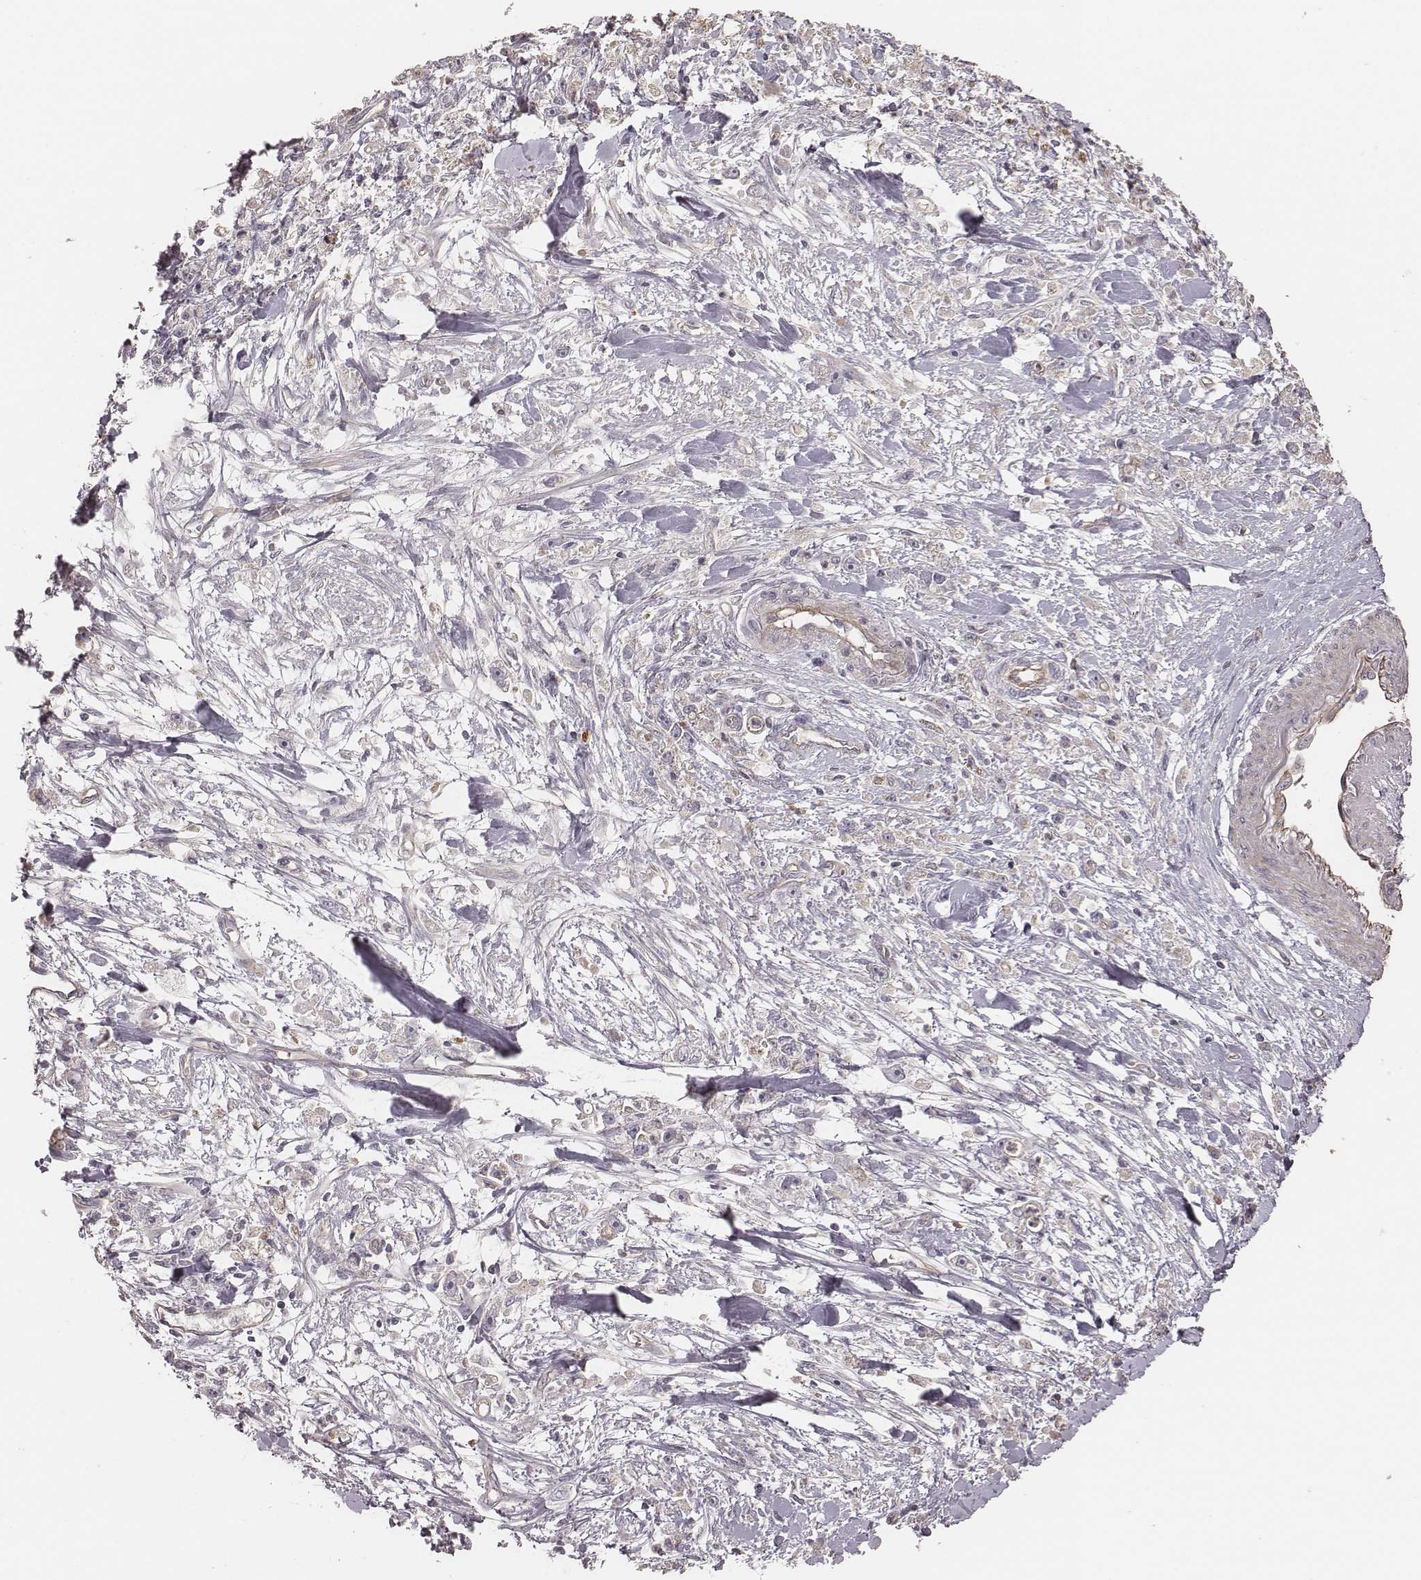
{"staining": {"intensity": "negative", "quantity": "none", "location": "none"}, "tissue": "stomach cancer", "cell_type": "Tumor cells", "image_type": "cancer", "snomed": [{"axis": "morphology", "description": "Adenocarcinoma, NOS"}, {"axis": "topography", "description": "Stomach"}], "caption": "Histopathology image shows no significant protein expression in tumor cells of adenocarcinoma (stomach). Brightfield microscopy of immunohistochemistry (IHC) stained with DAB (3,3'-diaminobenzidine) (brown) and hematoxylin (blue), captured at high magnification.", "gene": "OTOGL", "patient": {"sex": "female", "age": 59}}